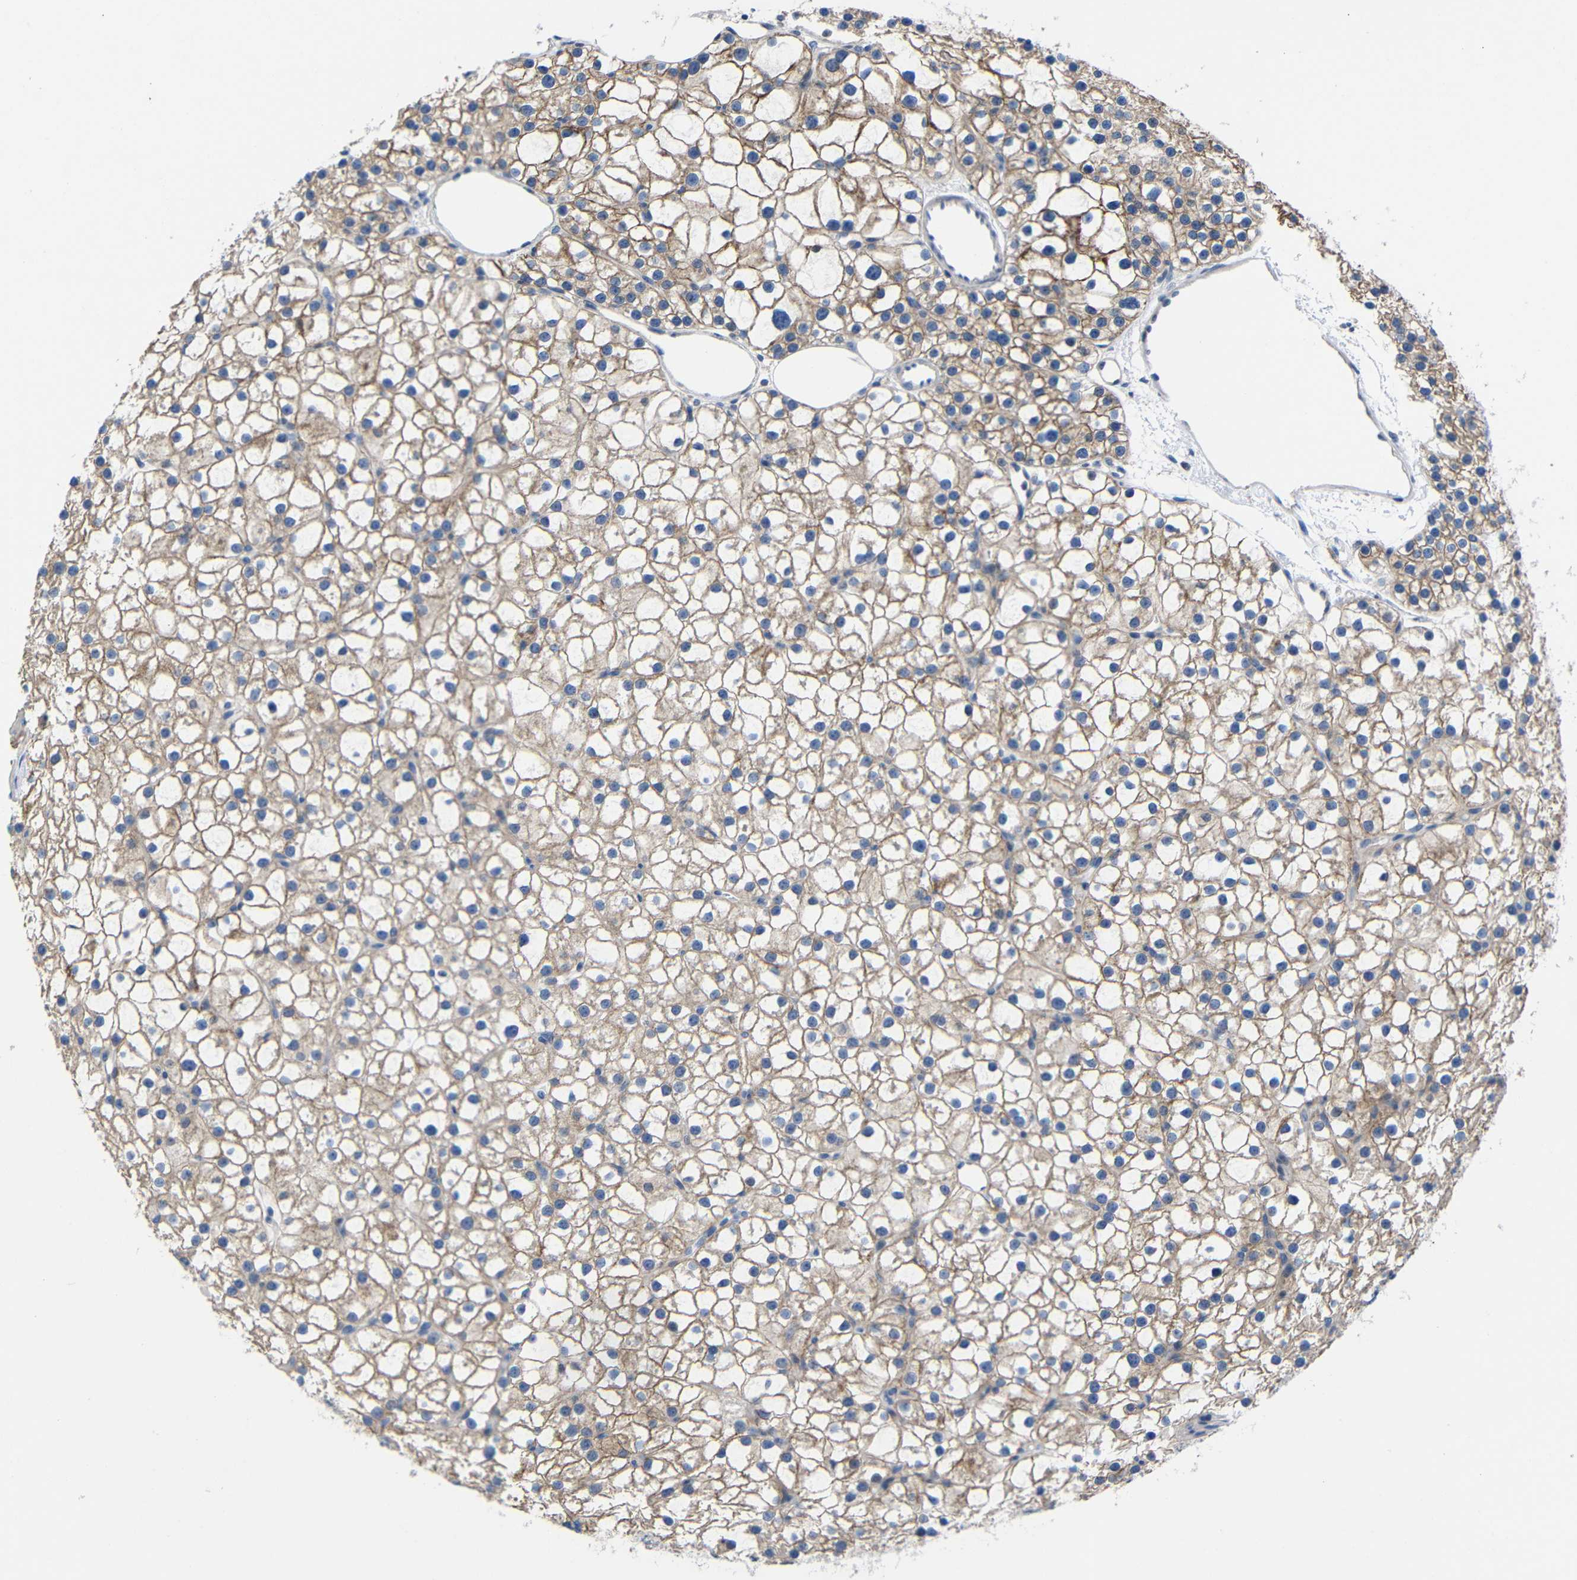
{"staining": {"intensity": "moderate", "quantity": ">75%", "location": "cytoplasmic/membranous"}, "tissue": "parathyroid gland", "cell_type": "Glandular cells", "image_type": "normal", "snomed": [{"axis": "morphology", "description": "Normal tissue, NOS"}, {"axis": "morphology", "description": "Adenoma, NOS"}, {"axis": "topography", "description": "Parathyroid gland"}], "caption": "A micrograph of parathyroid gland stained for a protein displays moderate cytoplasmic/membranous brown staining in glandular cells.", "gene": "CMTM1", "patient": {"sex": "female", "age": 70}}